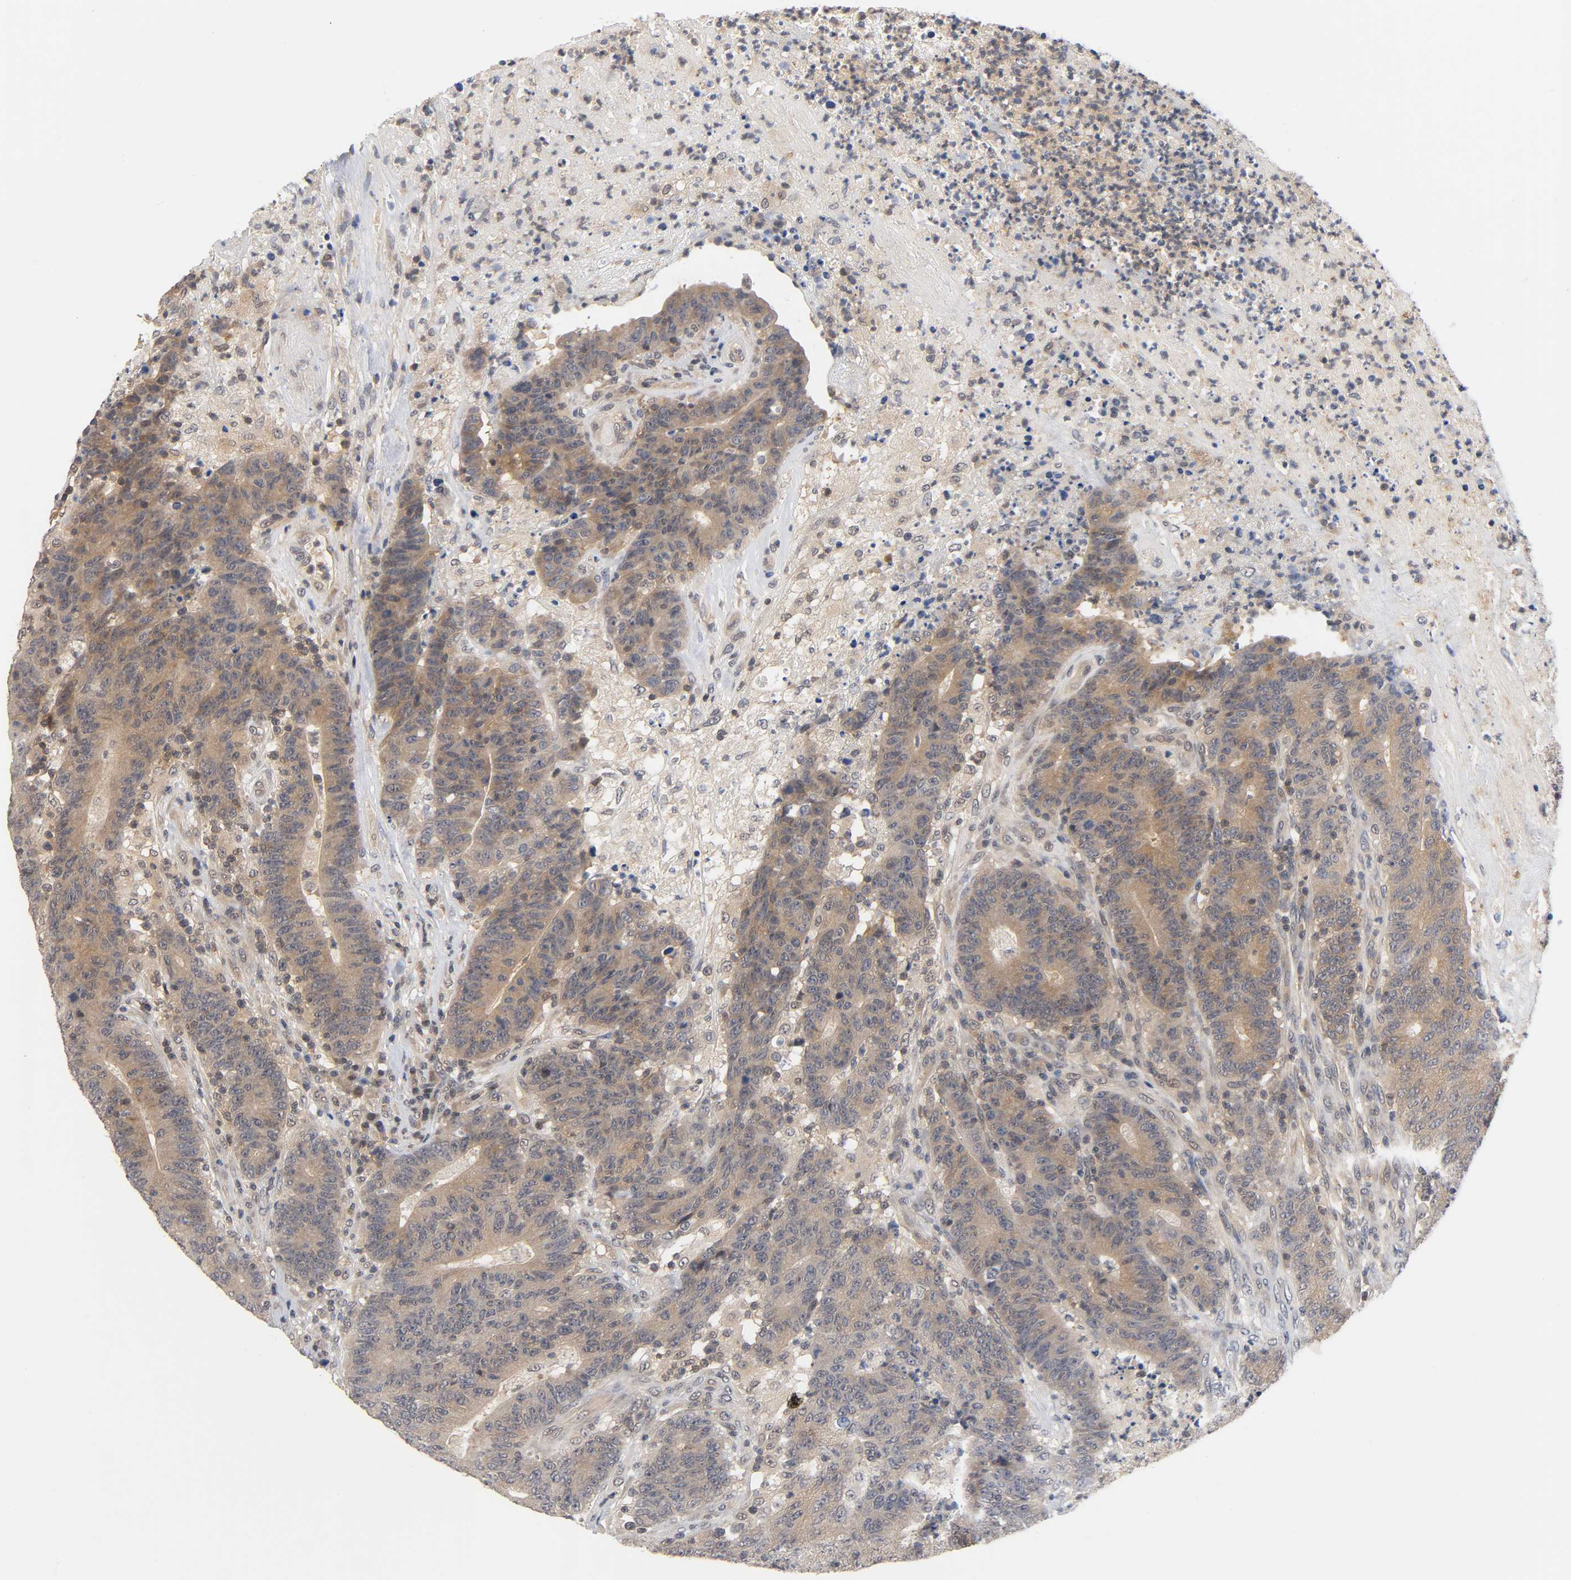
{"staining": {"intensity": "weak", "quantity": ">75%", "location": "cytoplasmic/membranous"}, "tissue": "colorectal cancer", "cell_type": "Tumor cells", "image_type": "cancer", "snomed": [{"axis": "morphology", "description": "Normal tissue, NOS"}, {"axis": "morphology", "description": "Adenocarcinoma, NOS"}, {"axis": "topography", "description": "Colon"}], "caption": "Immunohistochemistry (IHC) of human colorectal adenocarcinoma displays low levels of weak cytoplasmic/membranous staining in about >75% of tumor cells. The staining was performed using DAB (3,3'-diaminobenzidine), with brown indicating positive protein expression. Nuclei are stained blue with hematoxylin.", "gene": "PRKAB1", "patient": {"sex": "female", "age": 75}}